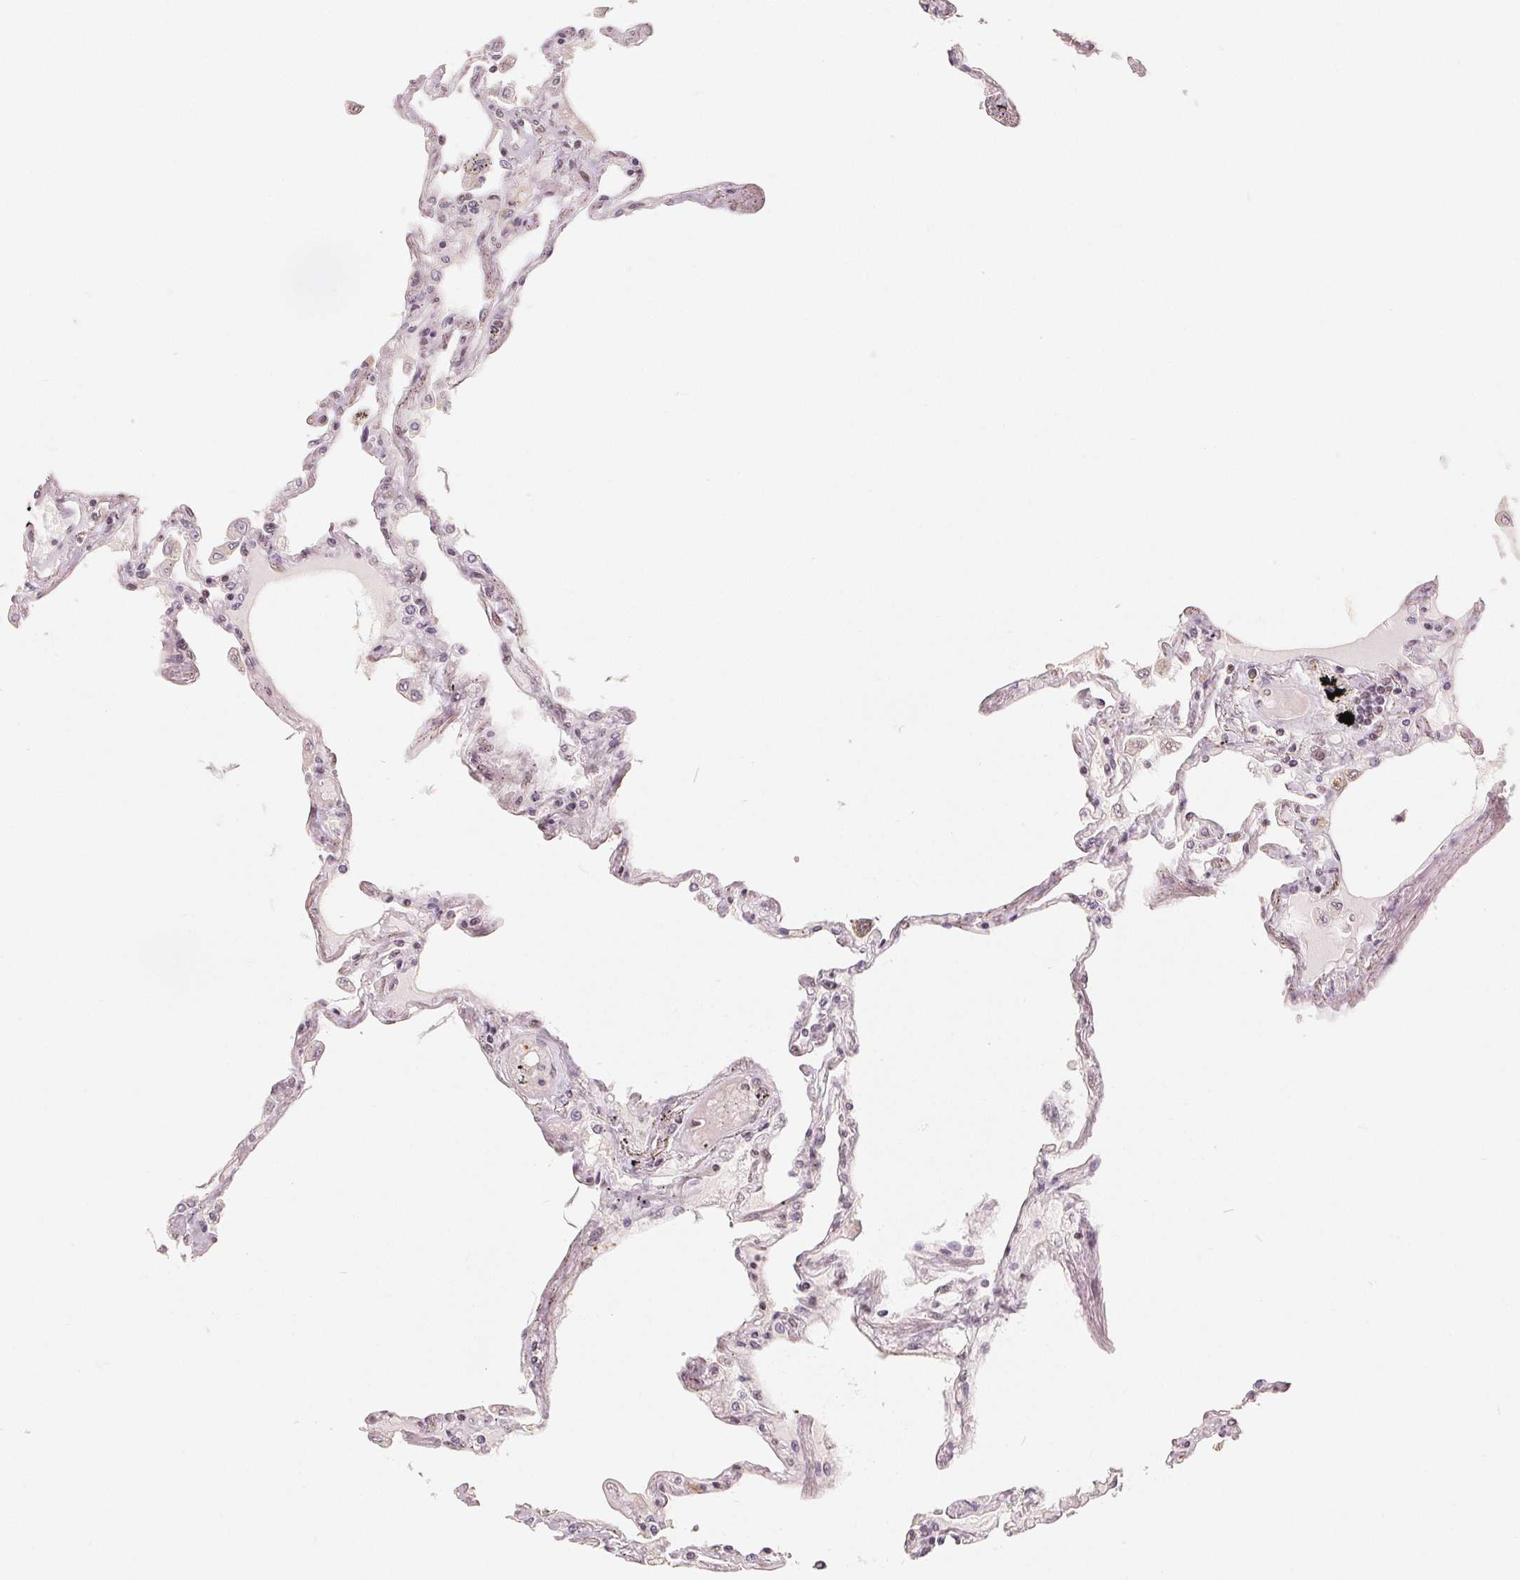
{"staining": {"intensity": "weak", "quantity": "25%-75%", "location": "nuclear"}, "tissue": "lung", "cell_type": "Alveolar cells", "image_type": "normal", "snomed": [{"axis": "morphology", "description": "Normal tissue, NOS"}, {"axis": "morphology", "description": "Adenocarcinoma, NOS"}, {"axis": "topography", "description": "Cartilage tissue"}, {"axis": "topography", "description": "Lung"}], "caption": "An image showing weak nuclear positivity in approximately 25%-75% of alveolar cells in benign lung, as visualized by brown immunohistochemical staining.", "gene": "CCDC138", "patient": {"sex": "female", "age": 67}}